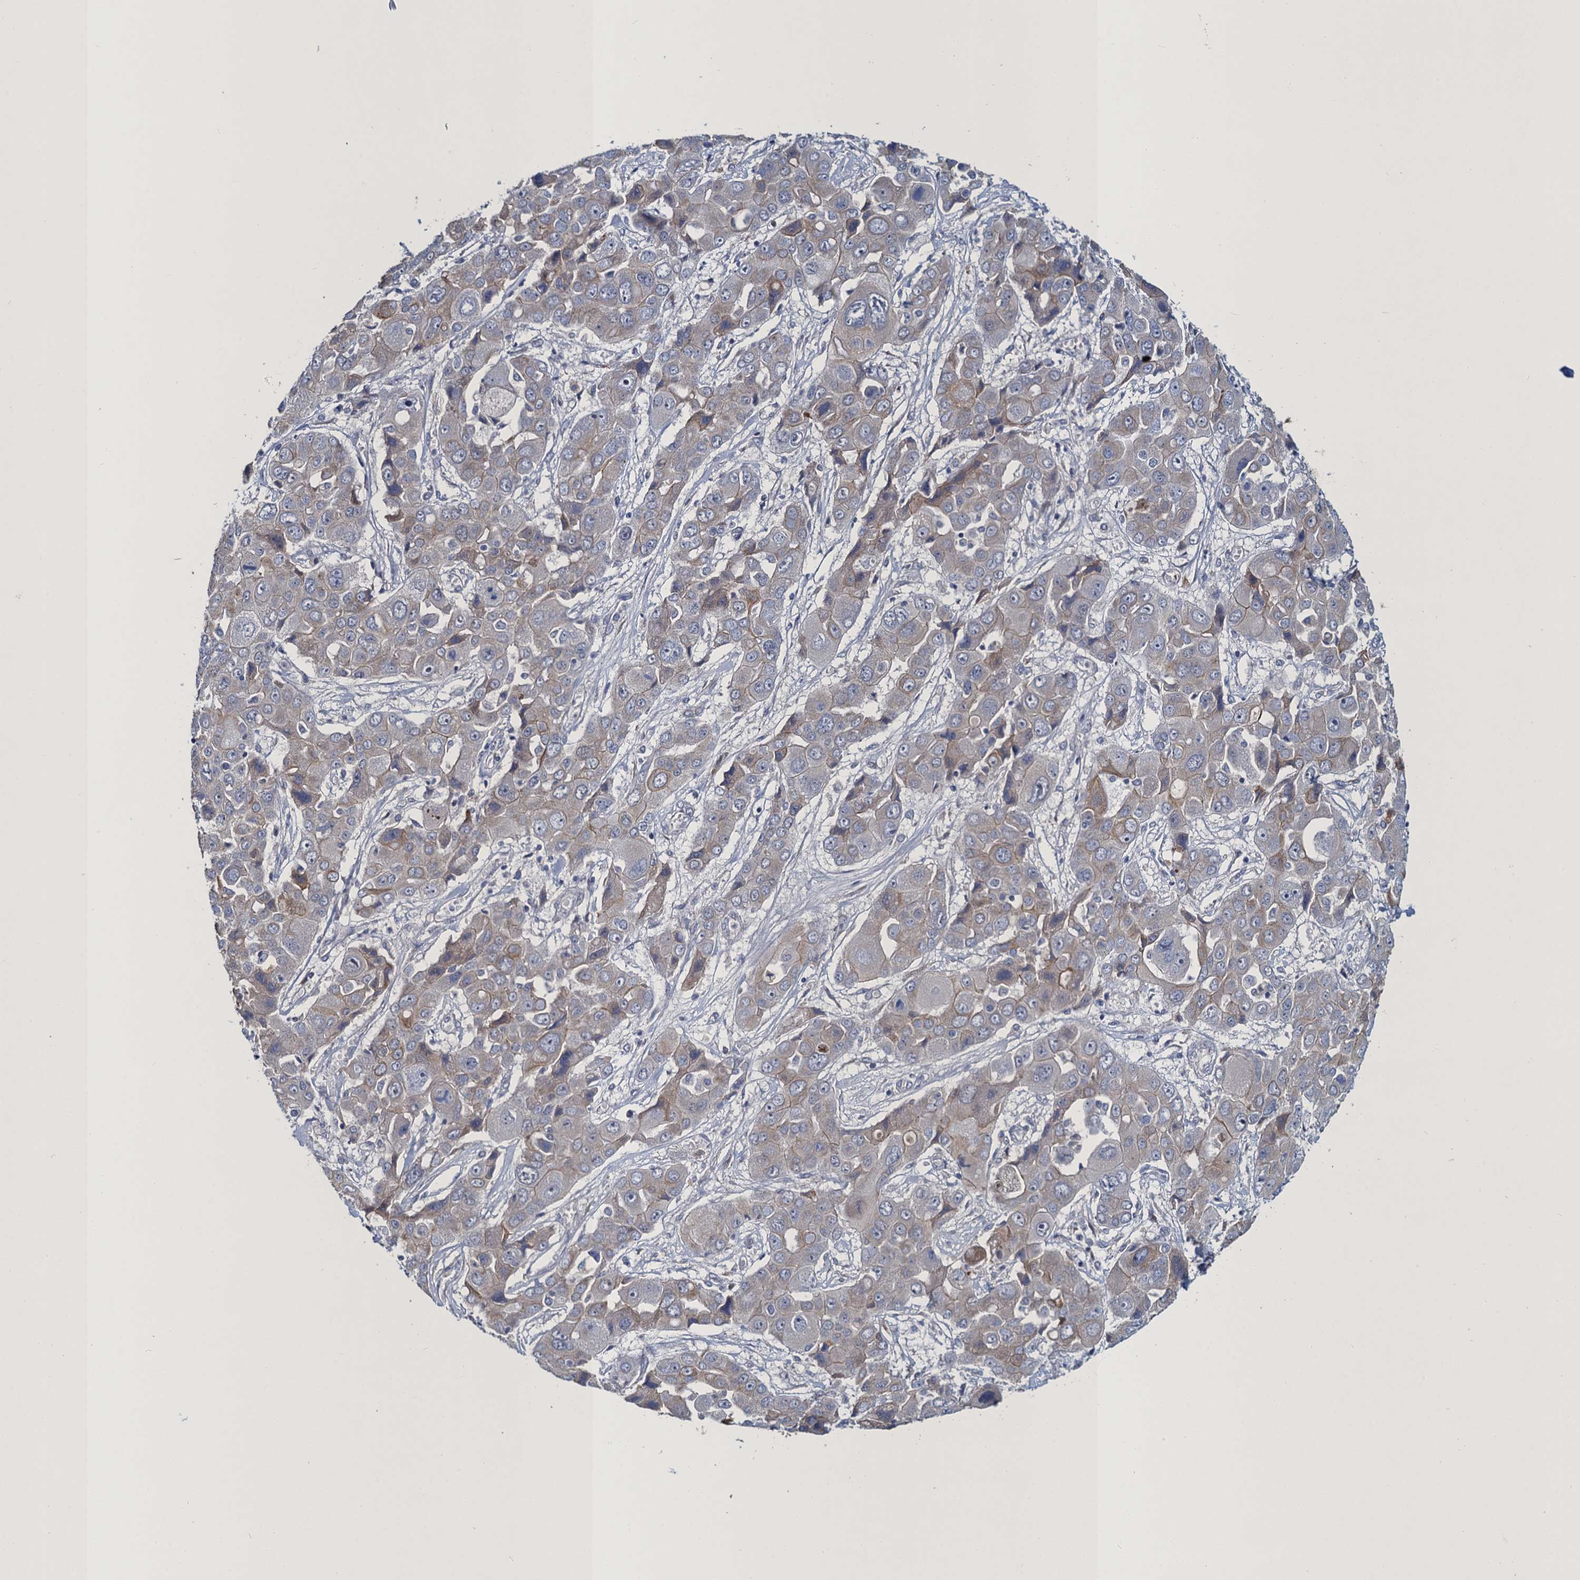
{"staining": {"intensity": "weak", "quantity": "<25%", "location": "cytoplasmic/membranous"}, "tissue": "liver cancer", "cell_type": "Tumor cells", "image_type": "cancer", "snomed": [{"axis": "morphology", "description": "Cholangiocarcinoma"}, {"axis": "topography", "description": "Liver"}], "caption": "Photomicrograph shows no significant protein expression in tumor cells of liver cancer (cholangiocarcinoma).", "gene": "ATOSA", "patient": {"sex": "male", "age": 67}}